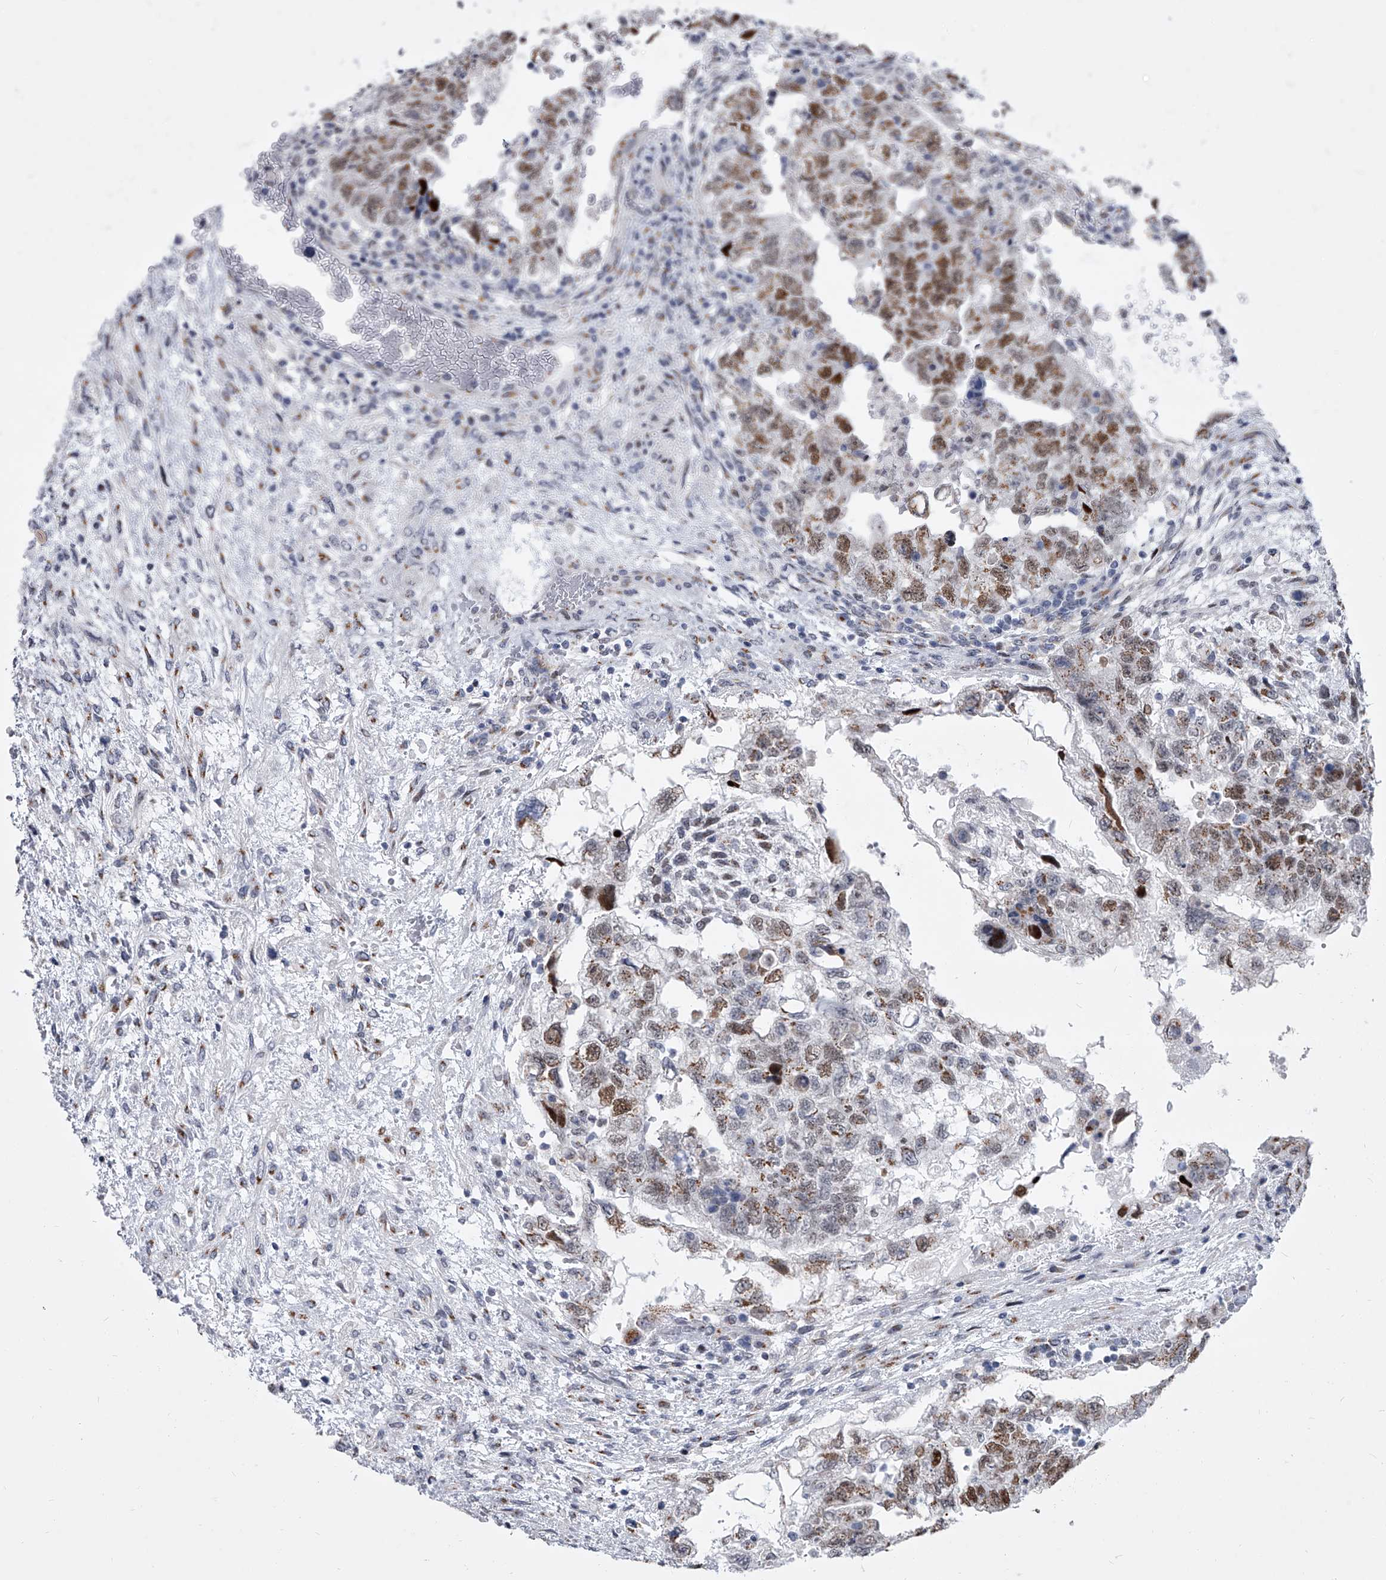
{"staining": {"intensity": "moderate", "quantity": "25%-75%", "location": "nuclear"}, "tissue": "testis cancer", "cell_type": "Tumor cells", "image_type": "cancer", "snomed": [{"axis": "morphology", "description": "Carcinoma, Embryonal, NOS"}, {"axis": "topography", "description": "Testis"}], "caption": "High-magnification brightfield microscopy of testis cancer (embryonal carcinoma) stained with DAB (brown) and counterstained with hematoxylin (blue). tumor cells exhibit moderate nuclear staining is appreciated in approximately25%-75% of cells.", "gene": "EVA1C", "patient": {"sex": "male", "age": 36}}